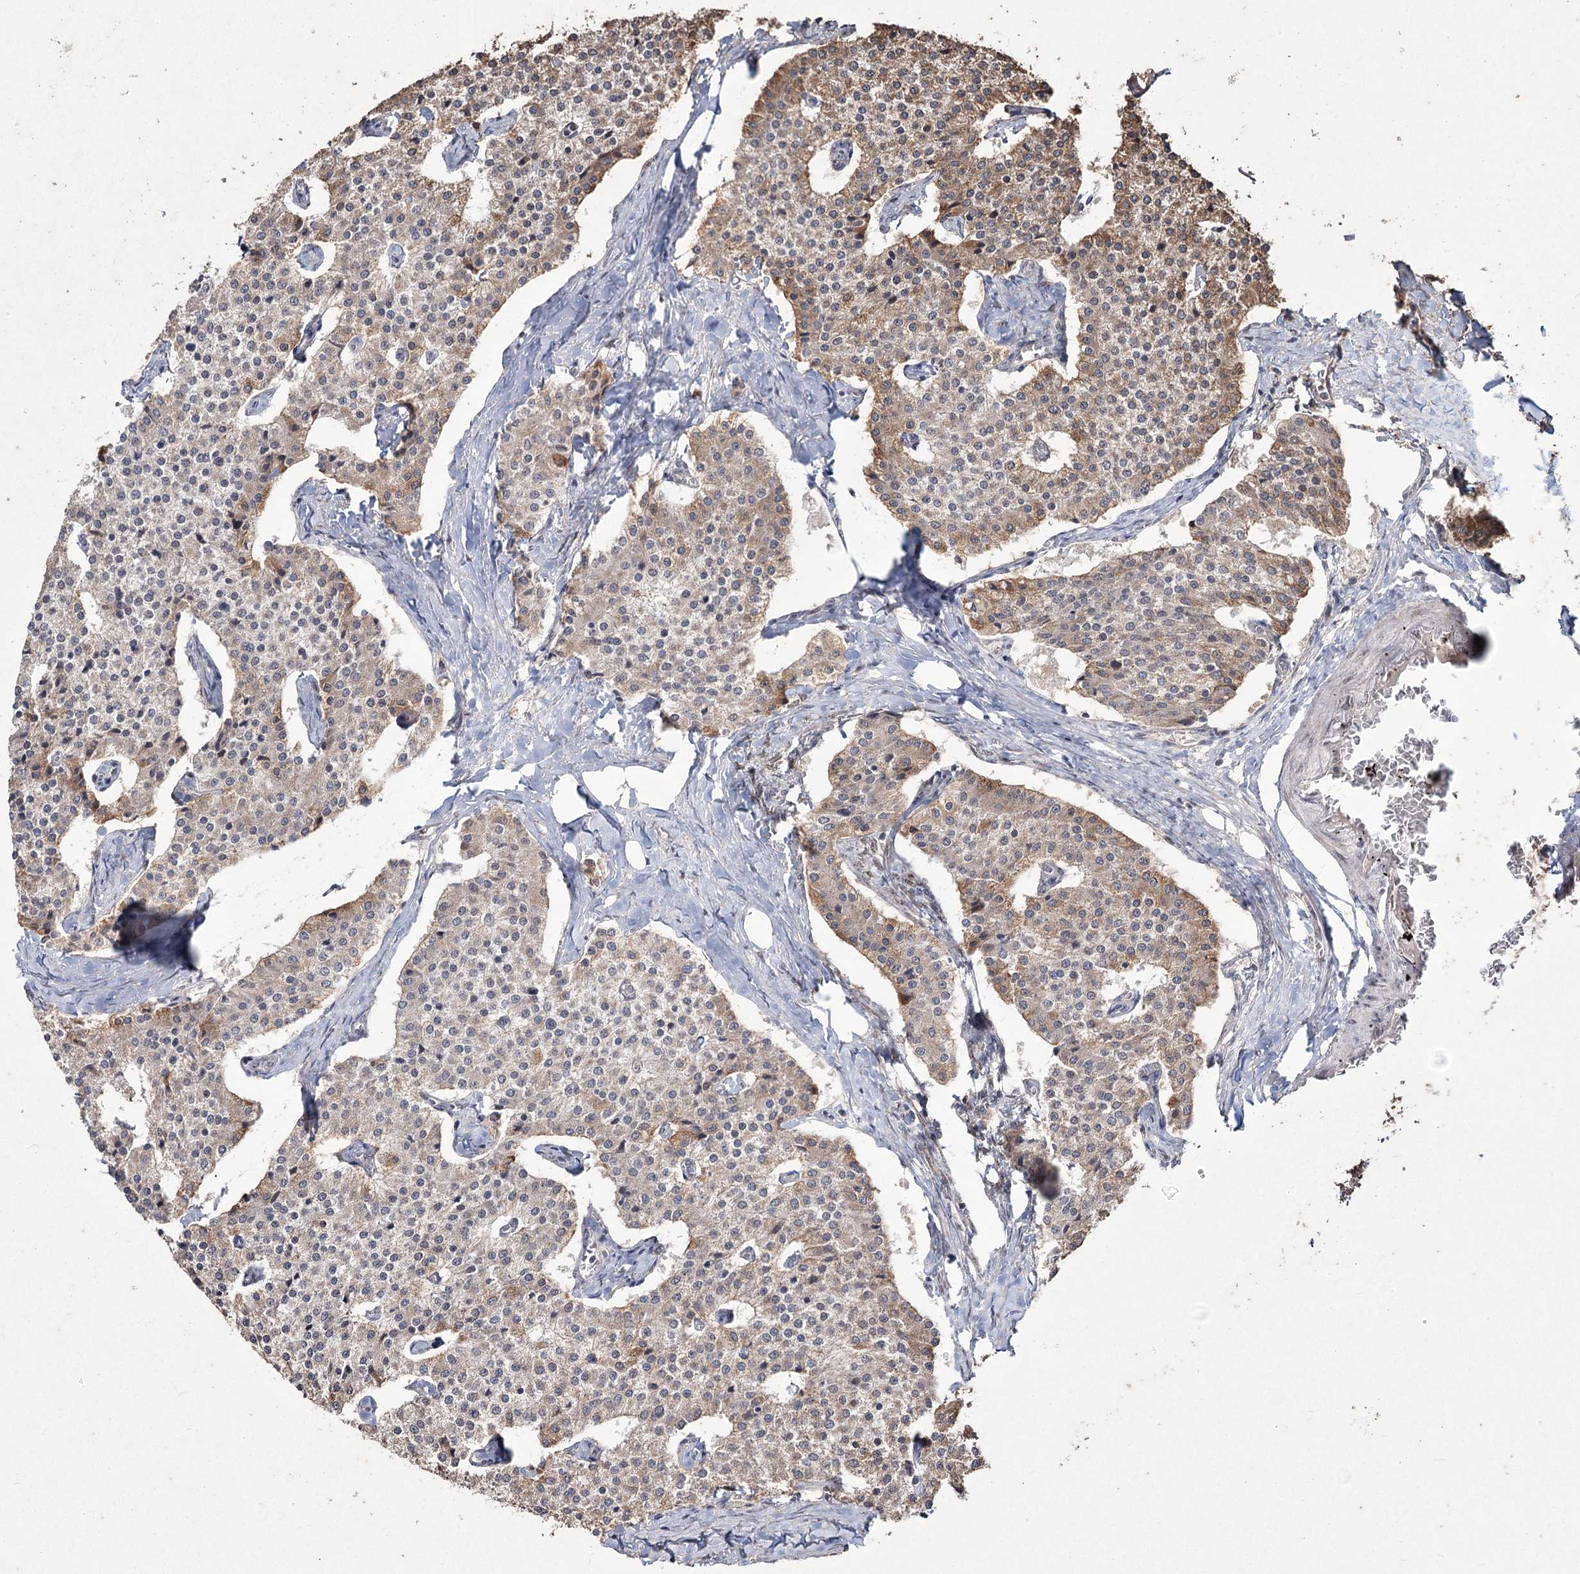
{"staining": {"intensity": "weak", "quantity": "25%-75%", "location": "cytoplasmic/membranous"}, "tissue": "carcinoid", "cell_type": "Tumor cells", "image_type": "cancer", "snomed": [{"axis": "morphology", "description": "Carcinoid, malignant, NOS"}, {"axis": "topography", "description": "Colon"}], "caption": "The photomicrograph shows a brown stain indicating the presence of a protein in the cytoplasmic/membranous of tumor cells in carcinoid (malignant).", "gene": "PRC1", "patient": {"sex": "female", "age": 52}}